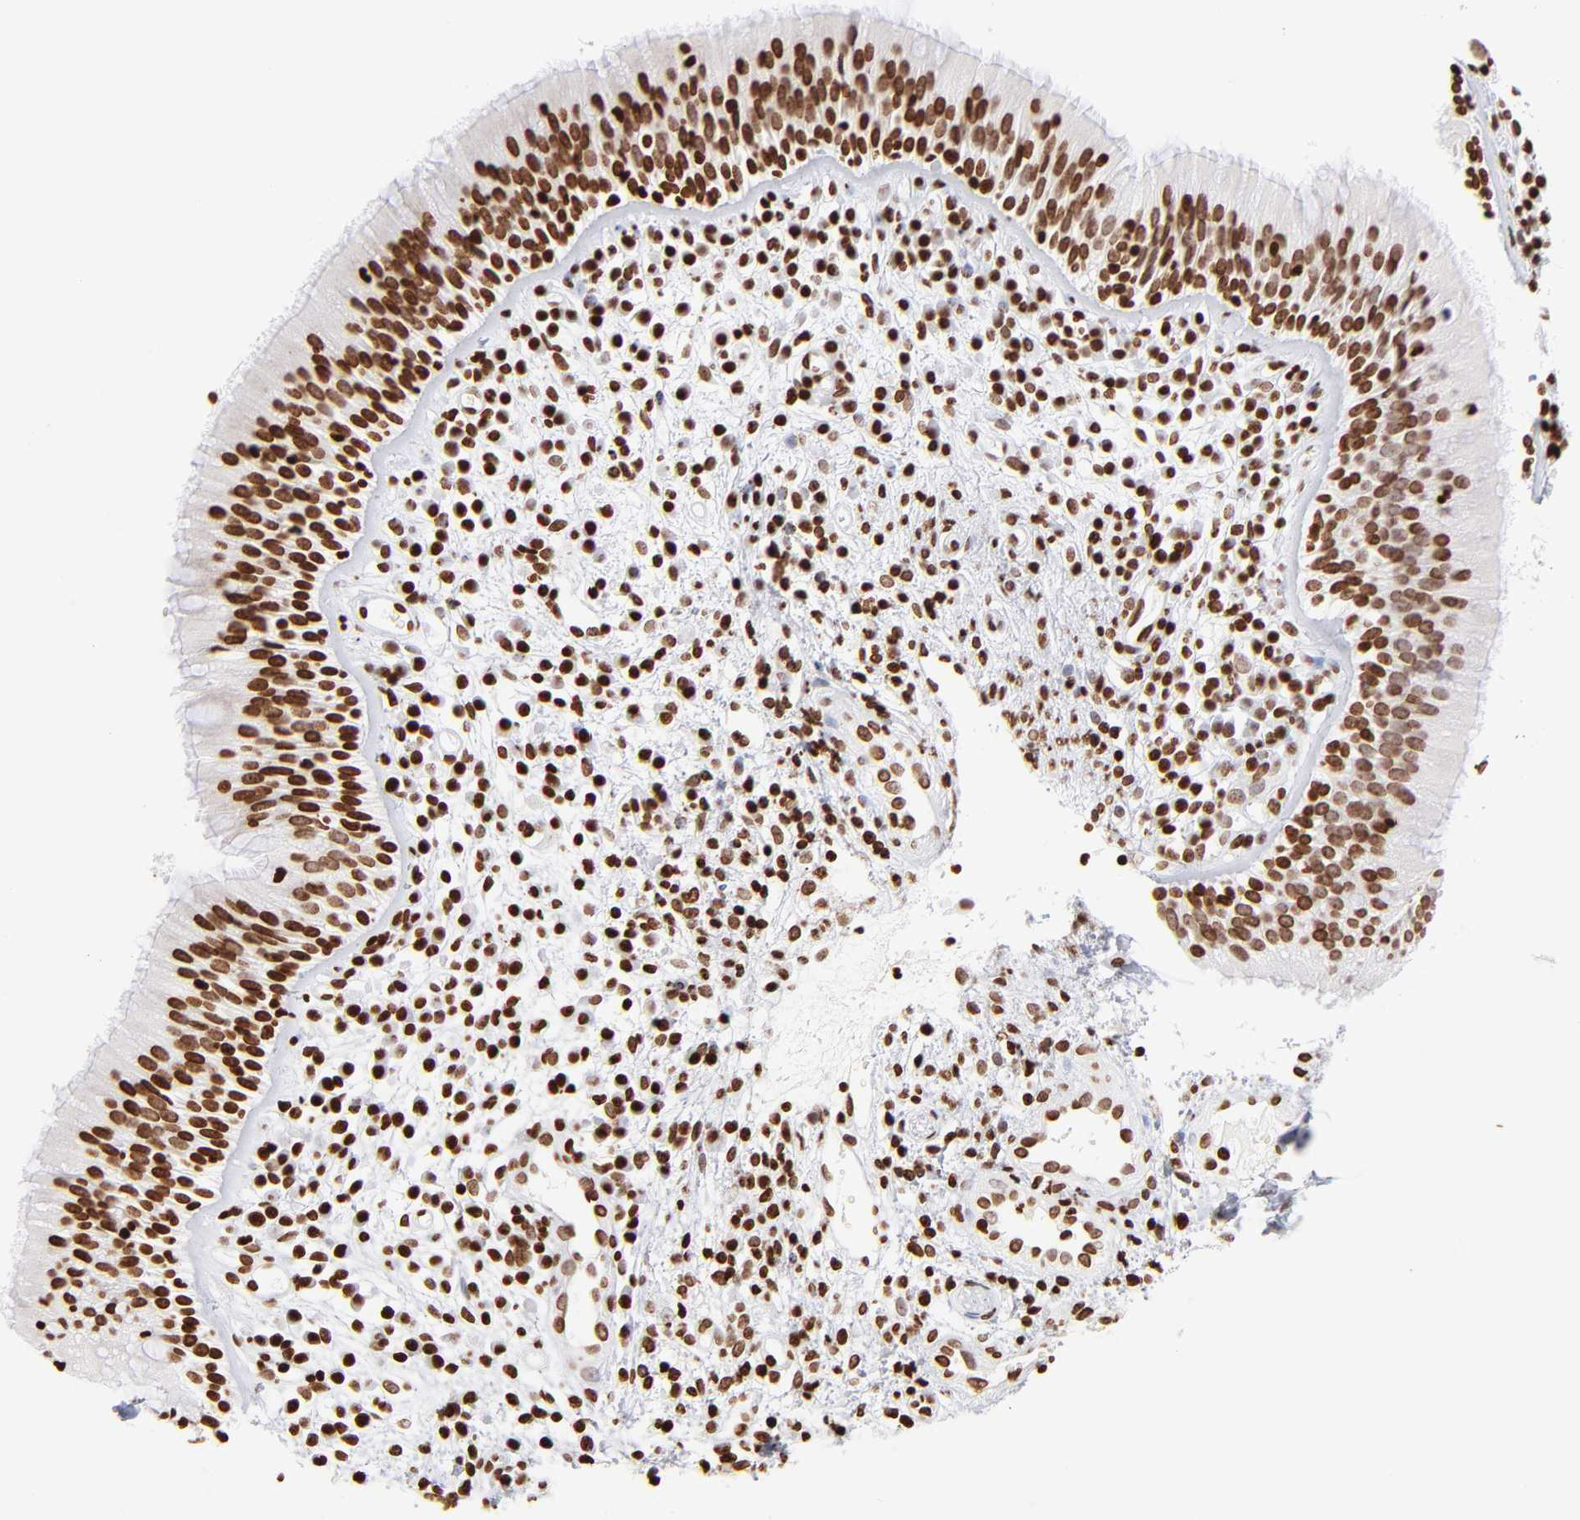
{"staining": {"intensity": "strong", "quantity": ">75%", "location": "nuclear"}, "tissue": "nasopharynx", "cell_type": "Respiratory epithelial cells", "image_type": "normal", "snomed": [{"axis": "morphology", "description": "Normal tissue, NOS"}, {"axis": "morphology", "description": "Inflammation, NOS"}, {"axis": "morphology", "description": "Malignant melanoma, Metastatic site"}, {"axis": "topography", "description": "Nasopharynx"}], "caption": "Immunohistochemistry (IHC) of benign nasopharynx reveals high levels of strong nuclear positivity in approximately >75% of respiratory epithelial cells.", "gene": "RTL4", "patient": {"sex": "female", "age": 55}}